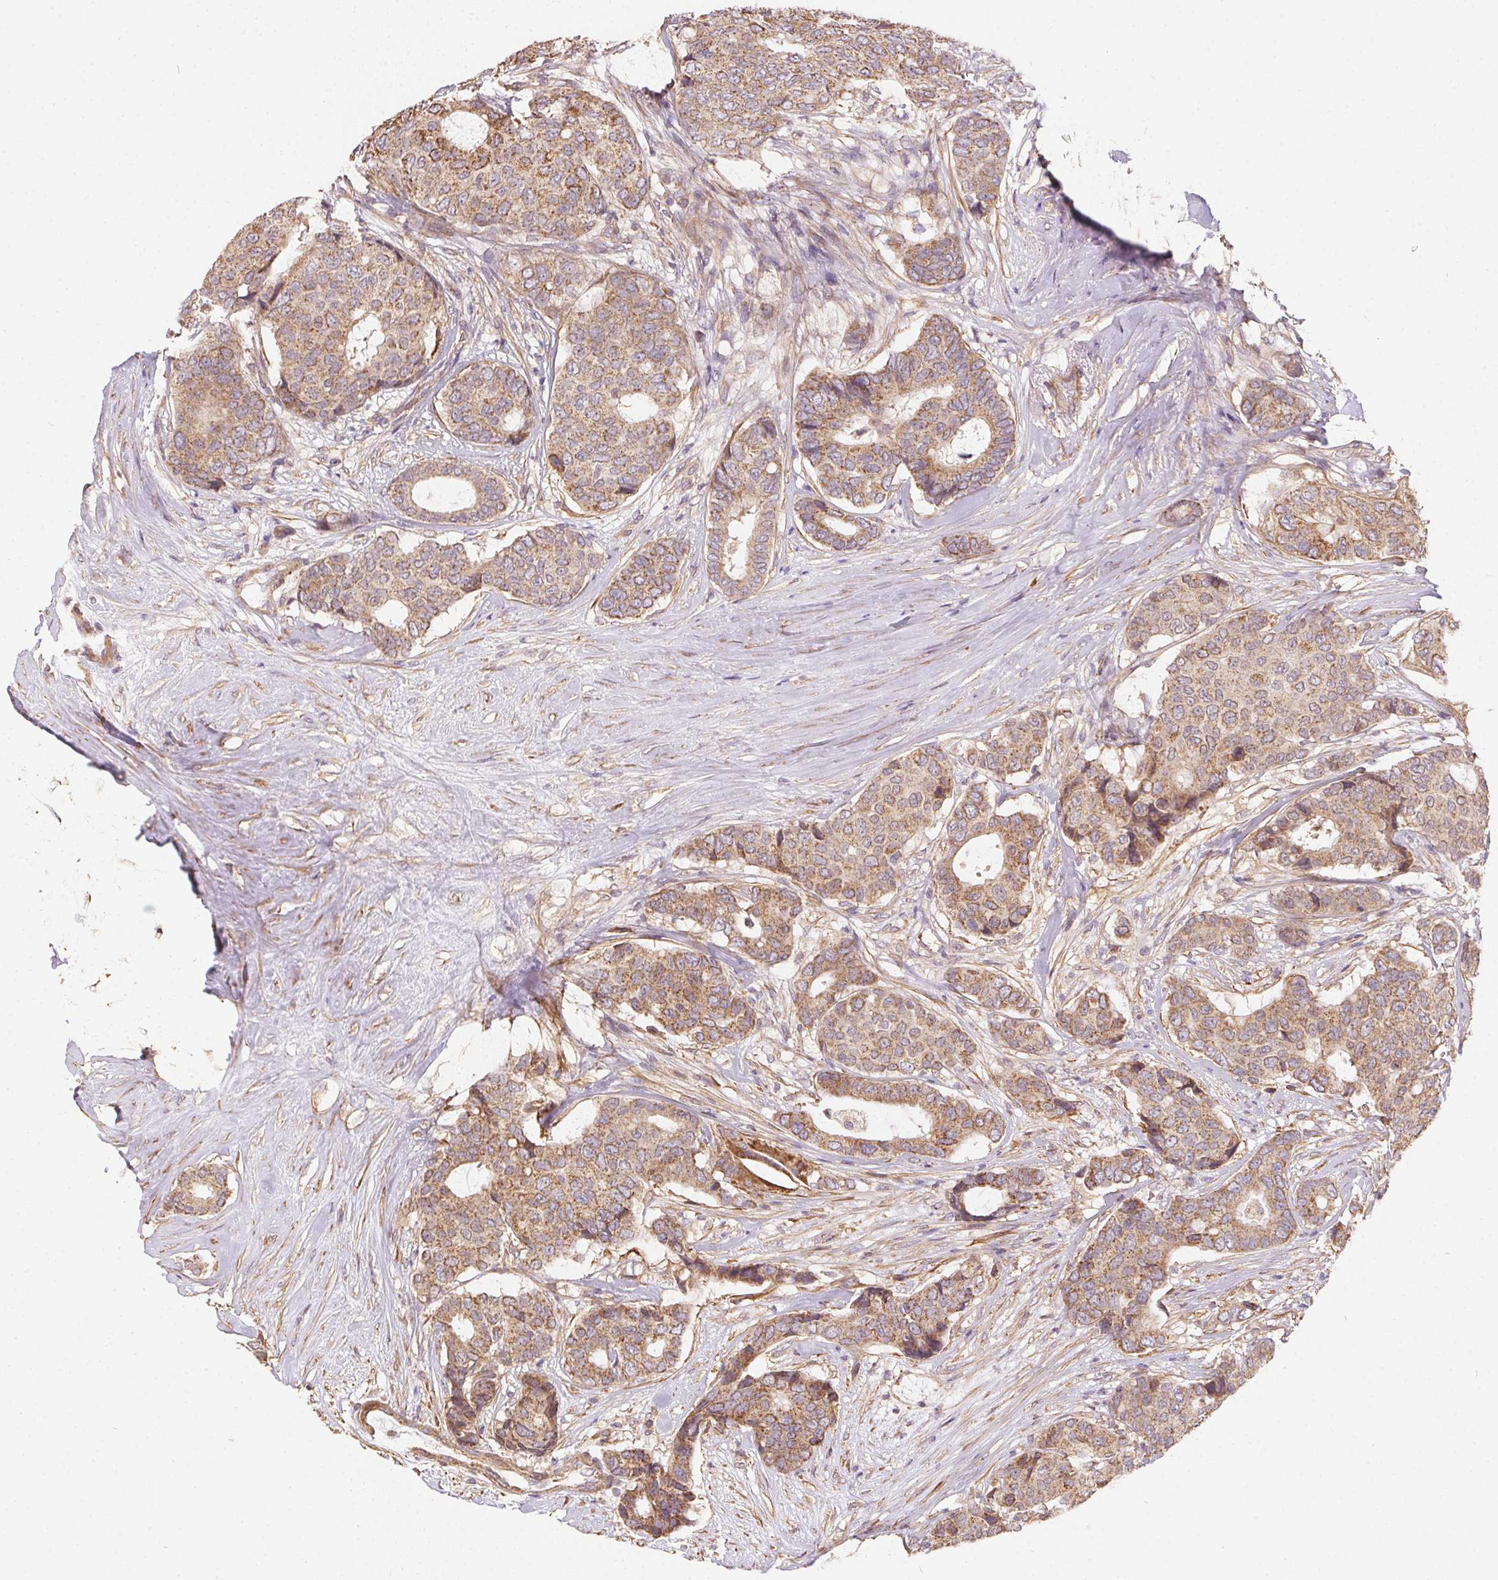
{"staining": {"intensity": "weak", "quantity": ">75%", "location": "cytoplasmic/membranous"}, "tissue": "breast cancer", "cell_type": "Tumor cells", "image_type": "cancer", "snomed": [{"axis": "morphology", "description": "Duct carcinoma"}, {"axis": "topography", "description": "Breast"}], "caption": "Immunohistochemical staining of human breast cancer displays low levels of weak cytoplasmic/membranous positivity in about >75% of tumor cells. (Stains: DAB (3,3'-diaminobenzidine) in brown, nuclei in blue, Microscopy: brightfield microscopy at high magnification).", "gene": "REV3L", "patient": {"sex": "female", "age": 75}}